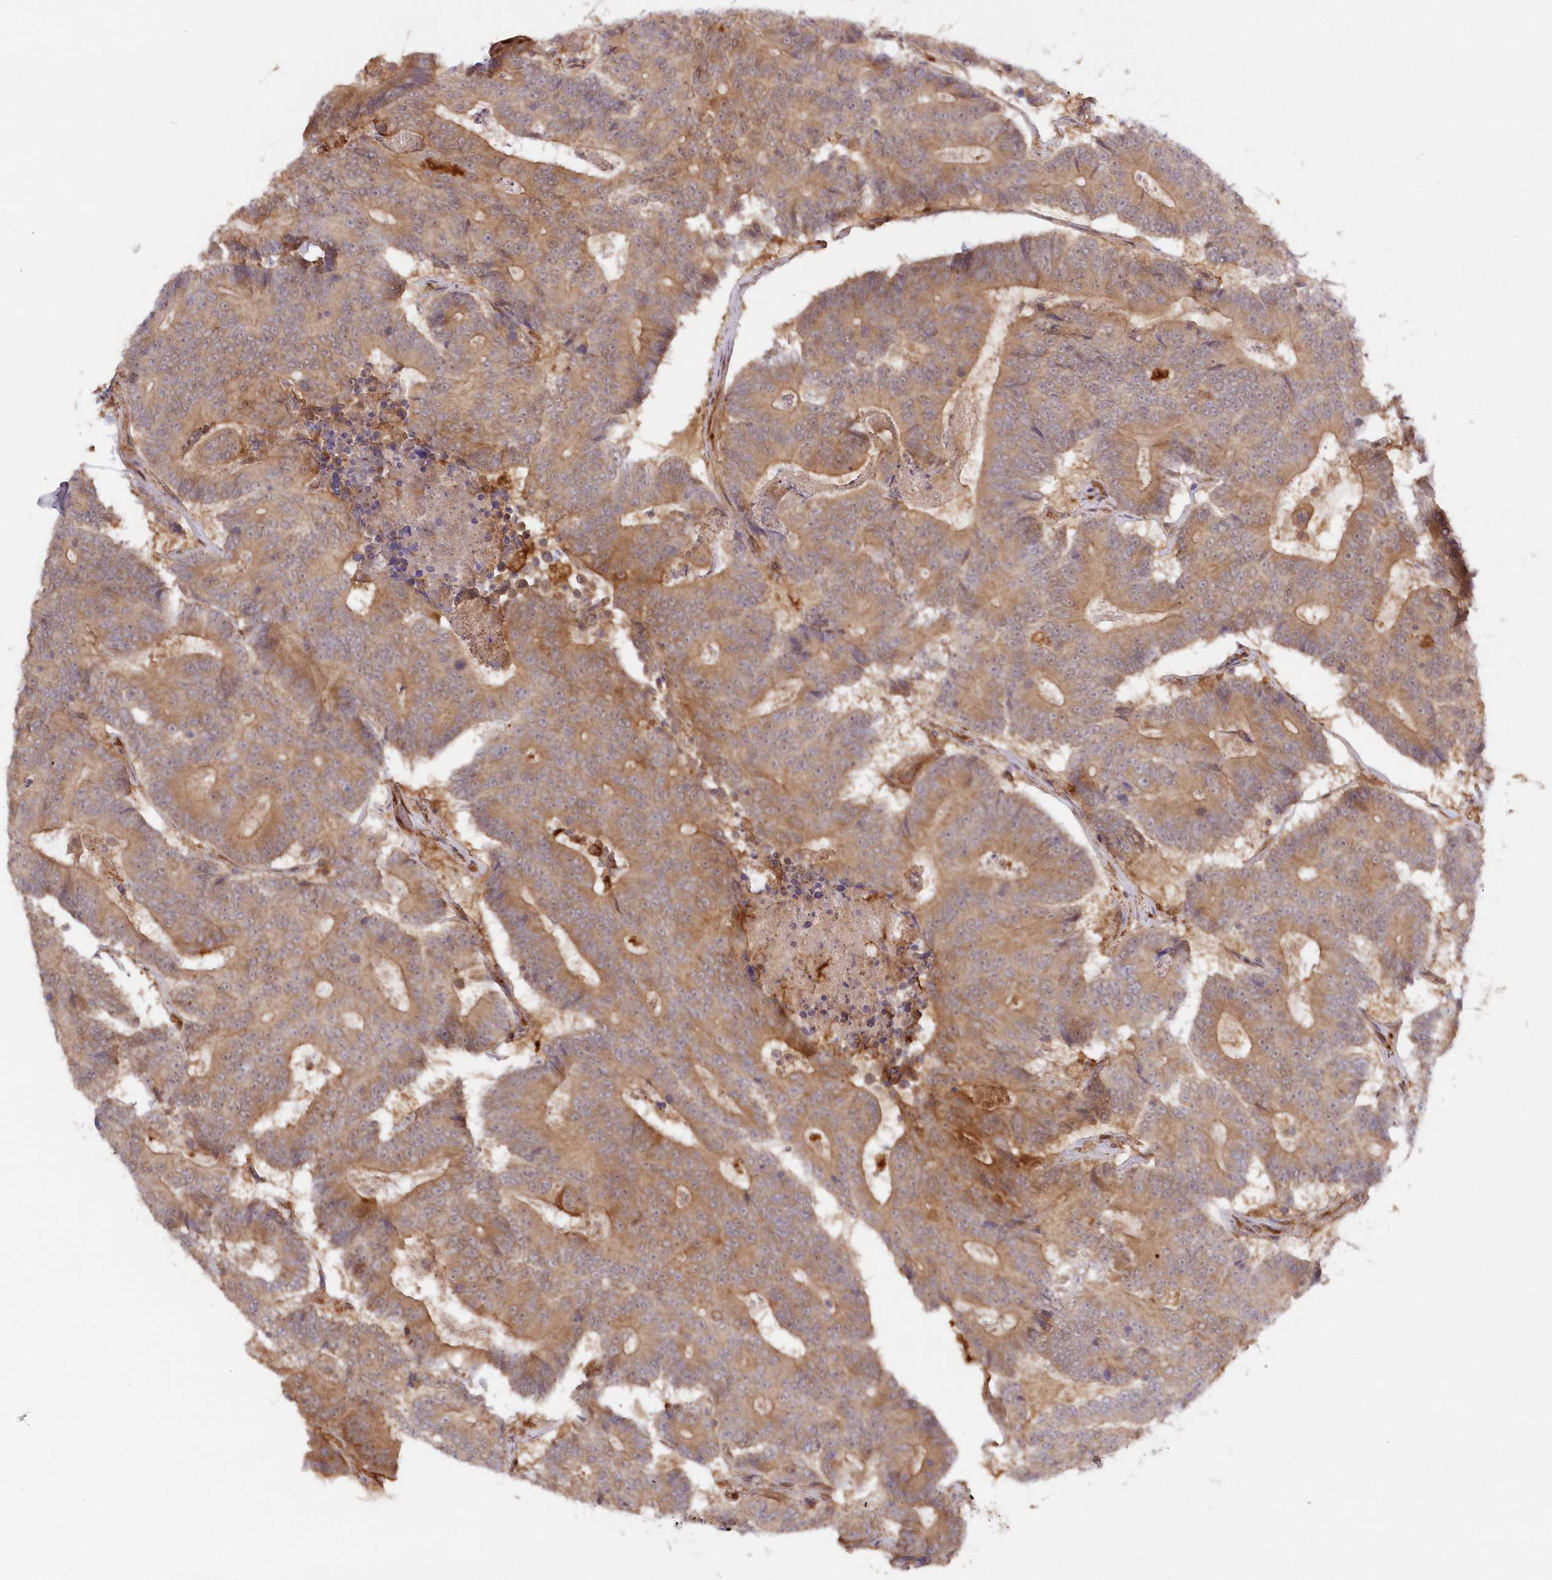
{"staining": {"intensity": "moderate", "quantity": ">75%", "location": "cytoplasmic/membranous"}, "tissue": "colorectal cancer", "cell_type": "Tumor cells", "image_type": "cancer", "snomed": [{"axis": "morphology", "description": "Adenocarcinoma, NOS"}, {"axis": "topography", "description": "Colon"}], "caption": "Protein staining of colorectal adenocarcinoma tissue reveals moderate cytoplasmic/membranous positivity in about >75% of tumor cells.", "gene": "GBE1", "patient": {"sex": "male", "age": 83}}